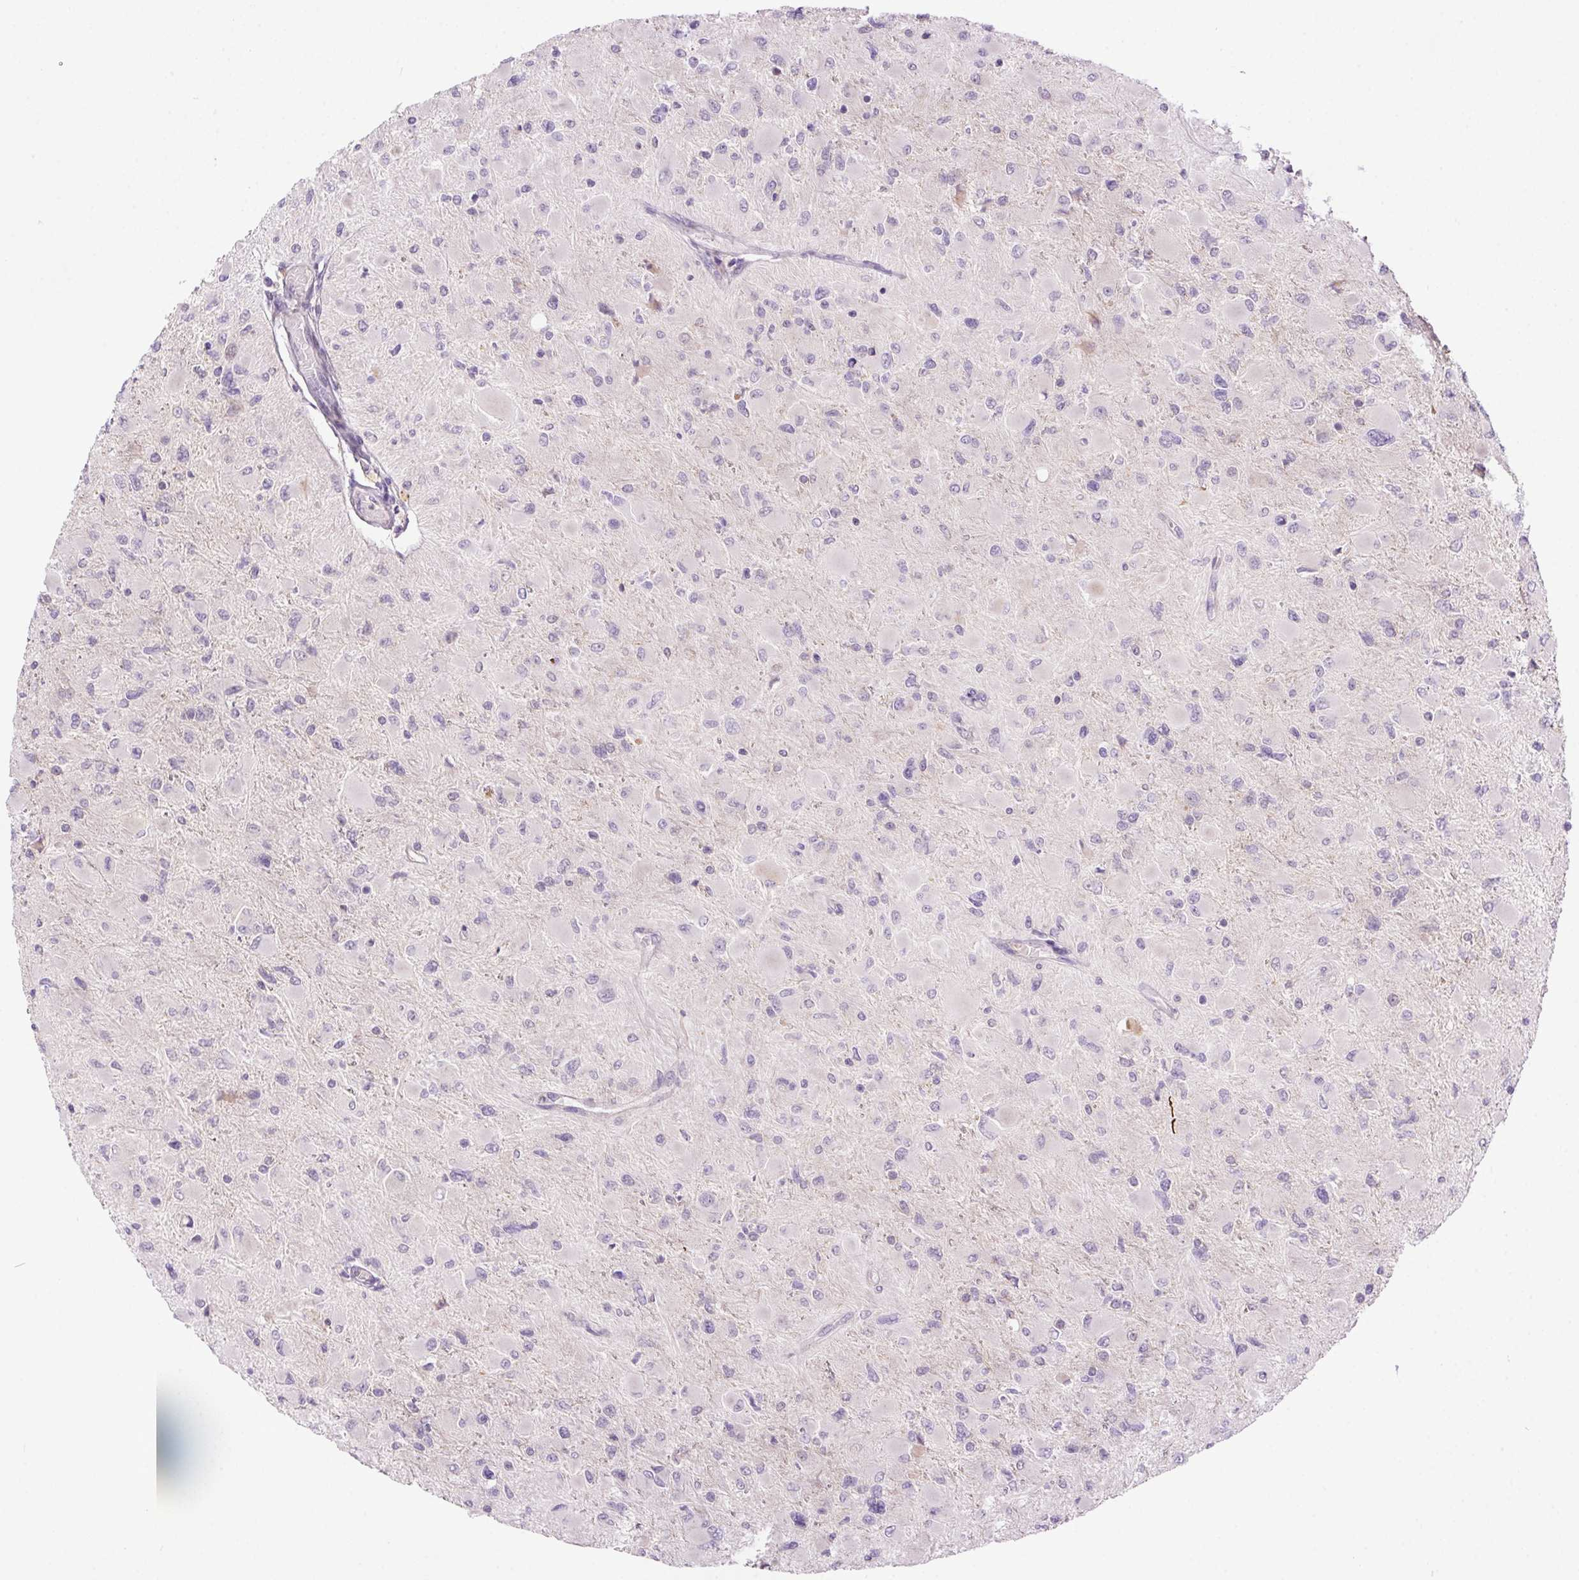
{"staining": {"intensity": "negative", "quantity": "none", "location": "none"}, "tissue": "glioma", "cell_type": "Tumor cells", "image_type": "cancer", "snomed": [{"axis": "morphology", "description": "Glioma, malignant, High grade"}, {"axis": "topography", "description": "Cerebral cortex"}], "caption": "Photomicrograph shows no significant protein positivity in tumor cells of malignant high-grade glioma.", "gene": "LRRTM1", "patient": {"sex": "female", "age": 36}}